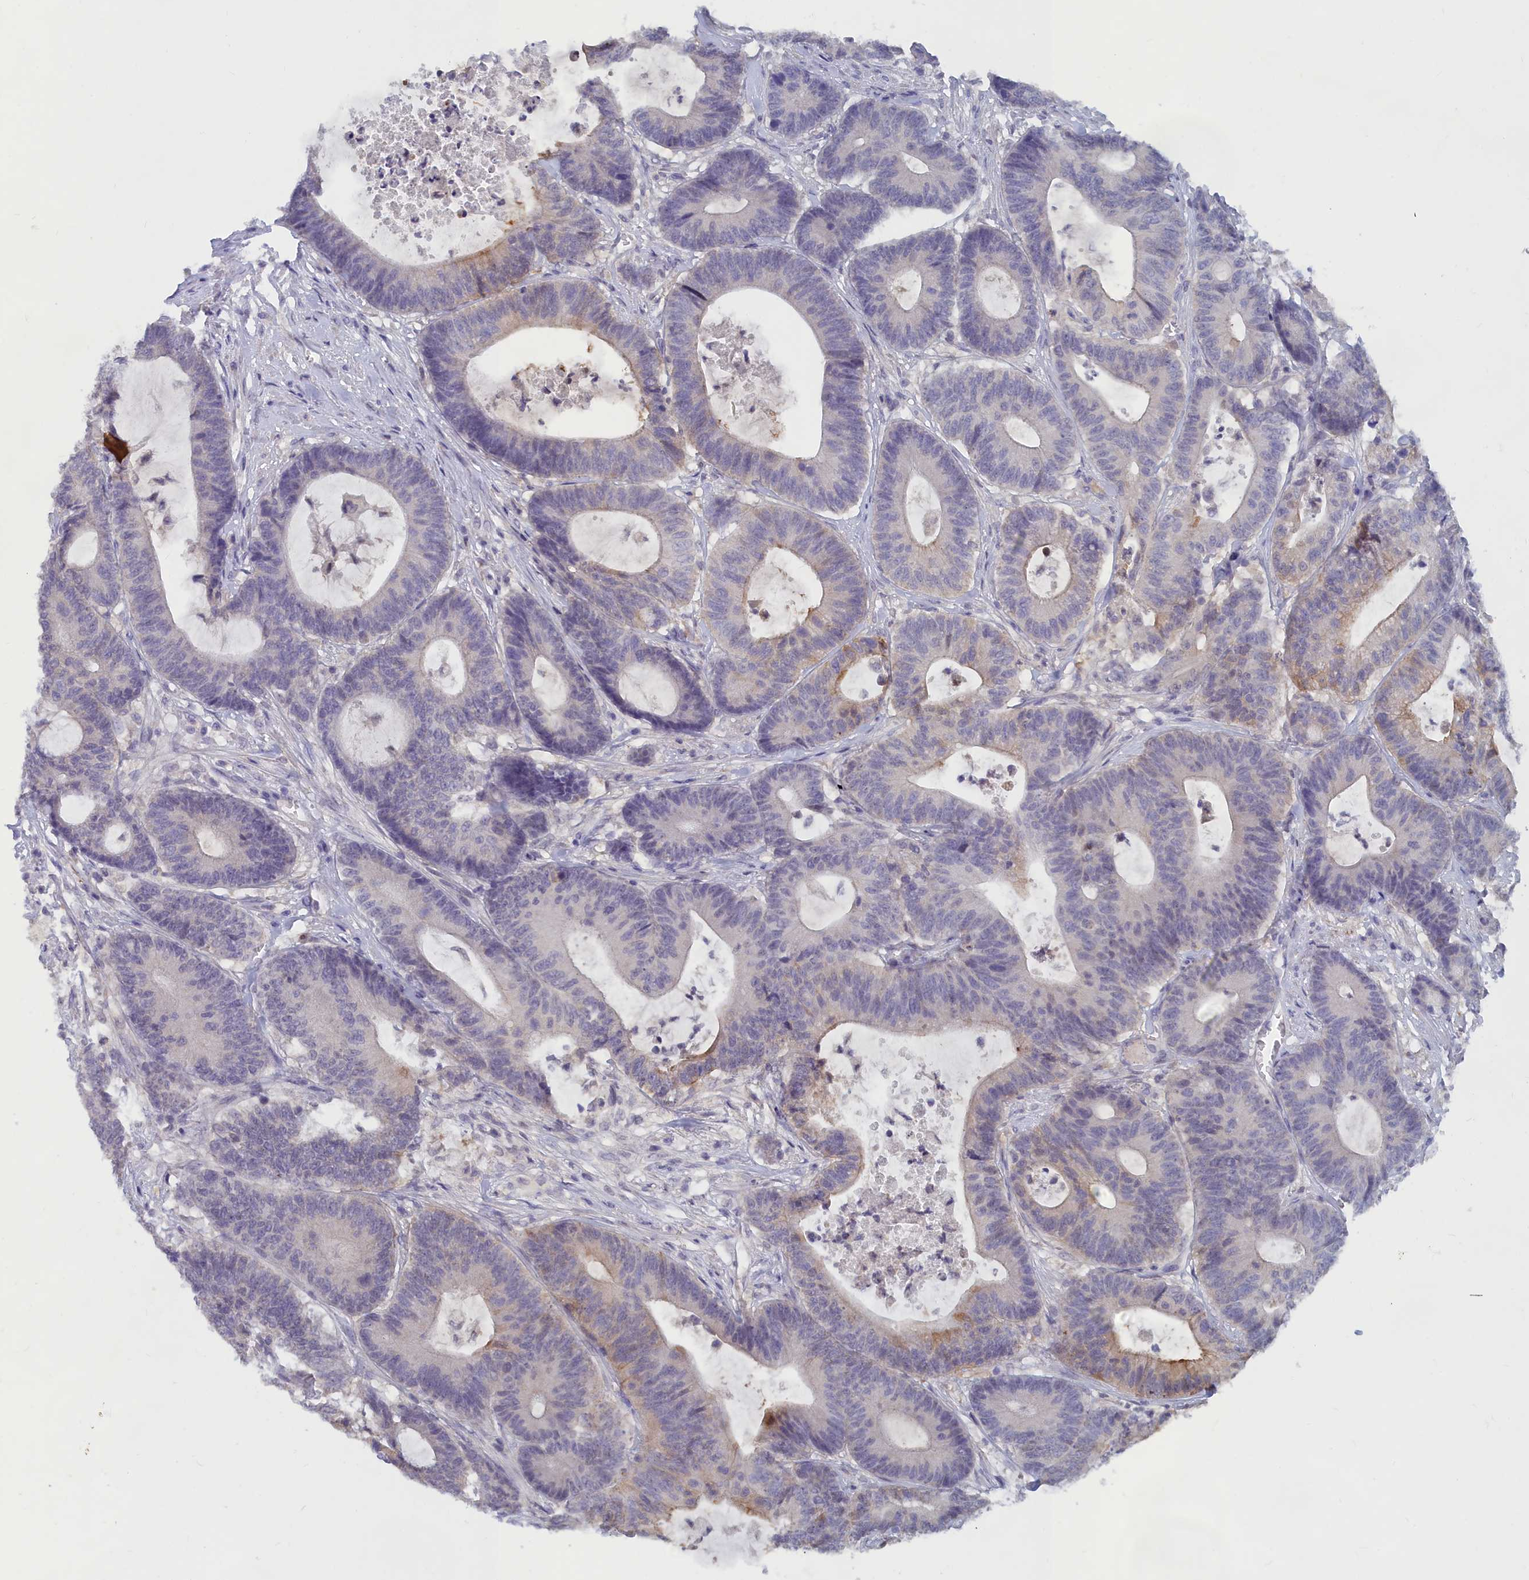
{"staining": {"intensity": "weak", "quantity": "25%-75%", "location": "cytoplasmic/membranous"}, "tissue": "colorectal cancer", "cell_type": "Tumor cells", "image_type": "cancer", "snomed": [{"axis": "morphology", "description": "Adenocarcinoma, NOS"}, {"axis": "topography", "description": "Colon"}], "caption": "Tumor cells reveal low levels of weak cytoplasmic/membranous positivity in approximately 25%-75% of cells in human adenocarcinoma (colorectal). The staining was performed using DAB (3,3'-diaminobenzidine) to visualize the protein expression in brown, while the nuclei were stained in blue with hematoxylin (Magnification: 20x).", "gene": "LRIF1", "patient": {"sex": "female", "age": 84}}